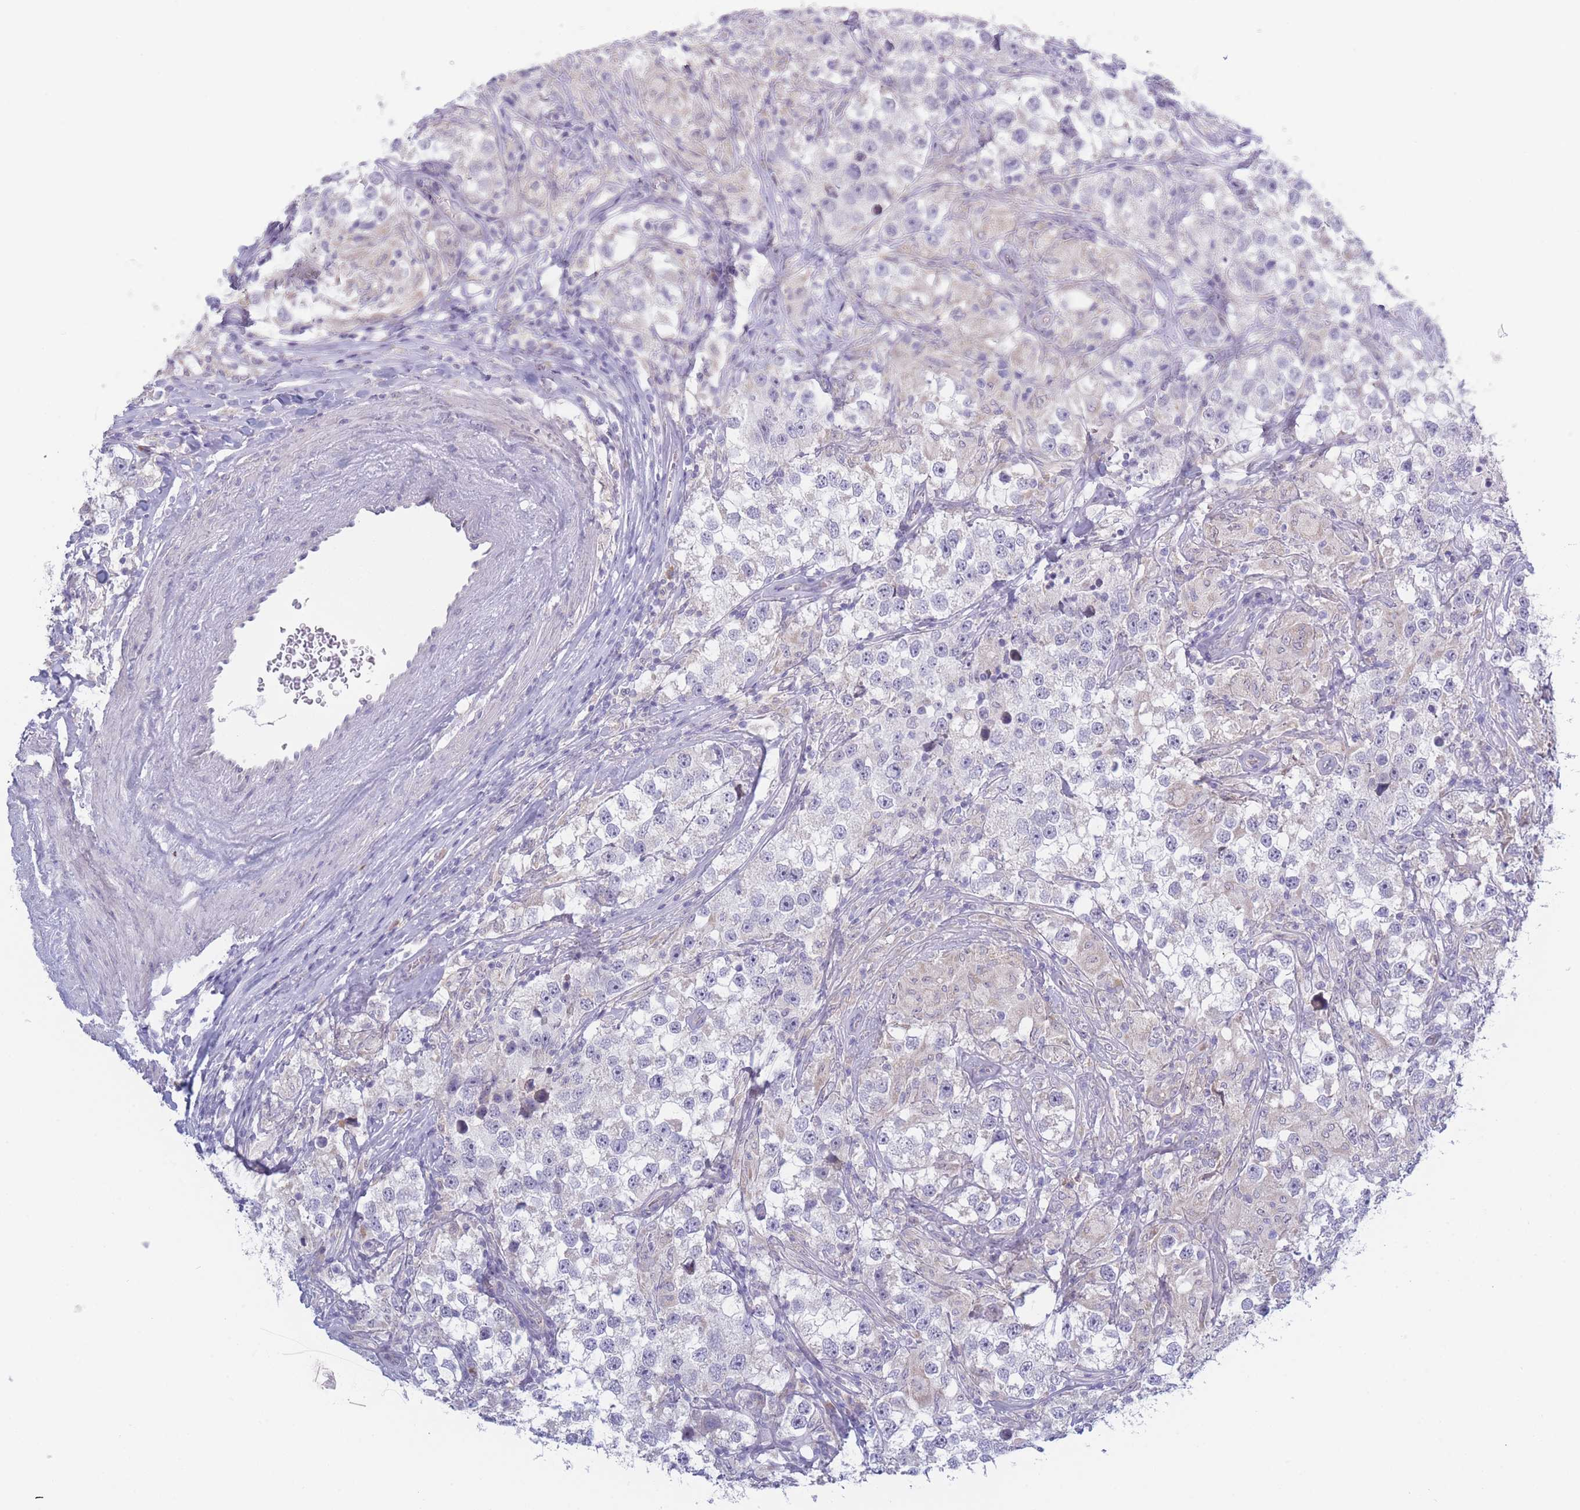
{"staining": {"intensity": "negative", "quantity": "none", "location": "none"}, "tissue": "testis cancer", "cell_type": "Tumor cells", "image_type": "cancer", "snomed": [{"axis": "morphology", "description": "Seminoma, NOS"}, {"axis": "topography", "description": "Testis"}], "caption": "Seminoma (testis) was stained to show a protein in brown. There is no significant staining in tumor cells. The staining is performed using DAB brown chromogen with nuclei counter-stained in using hematoxylin.", "gene": "FAM227B", "patient": {"sex": "male", "age": 46}}